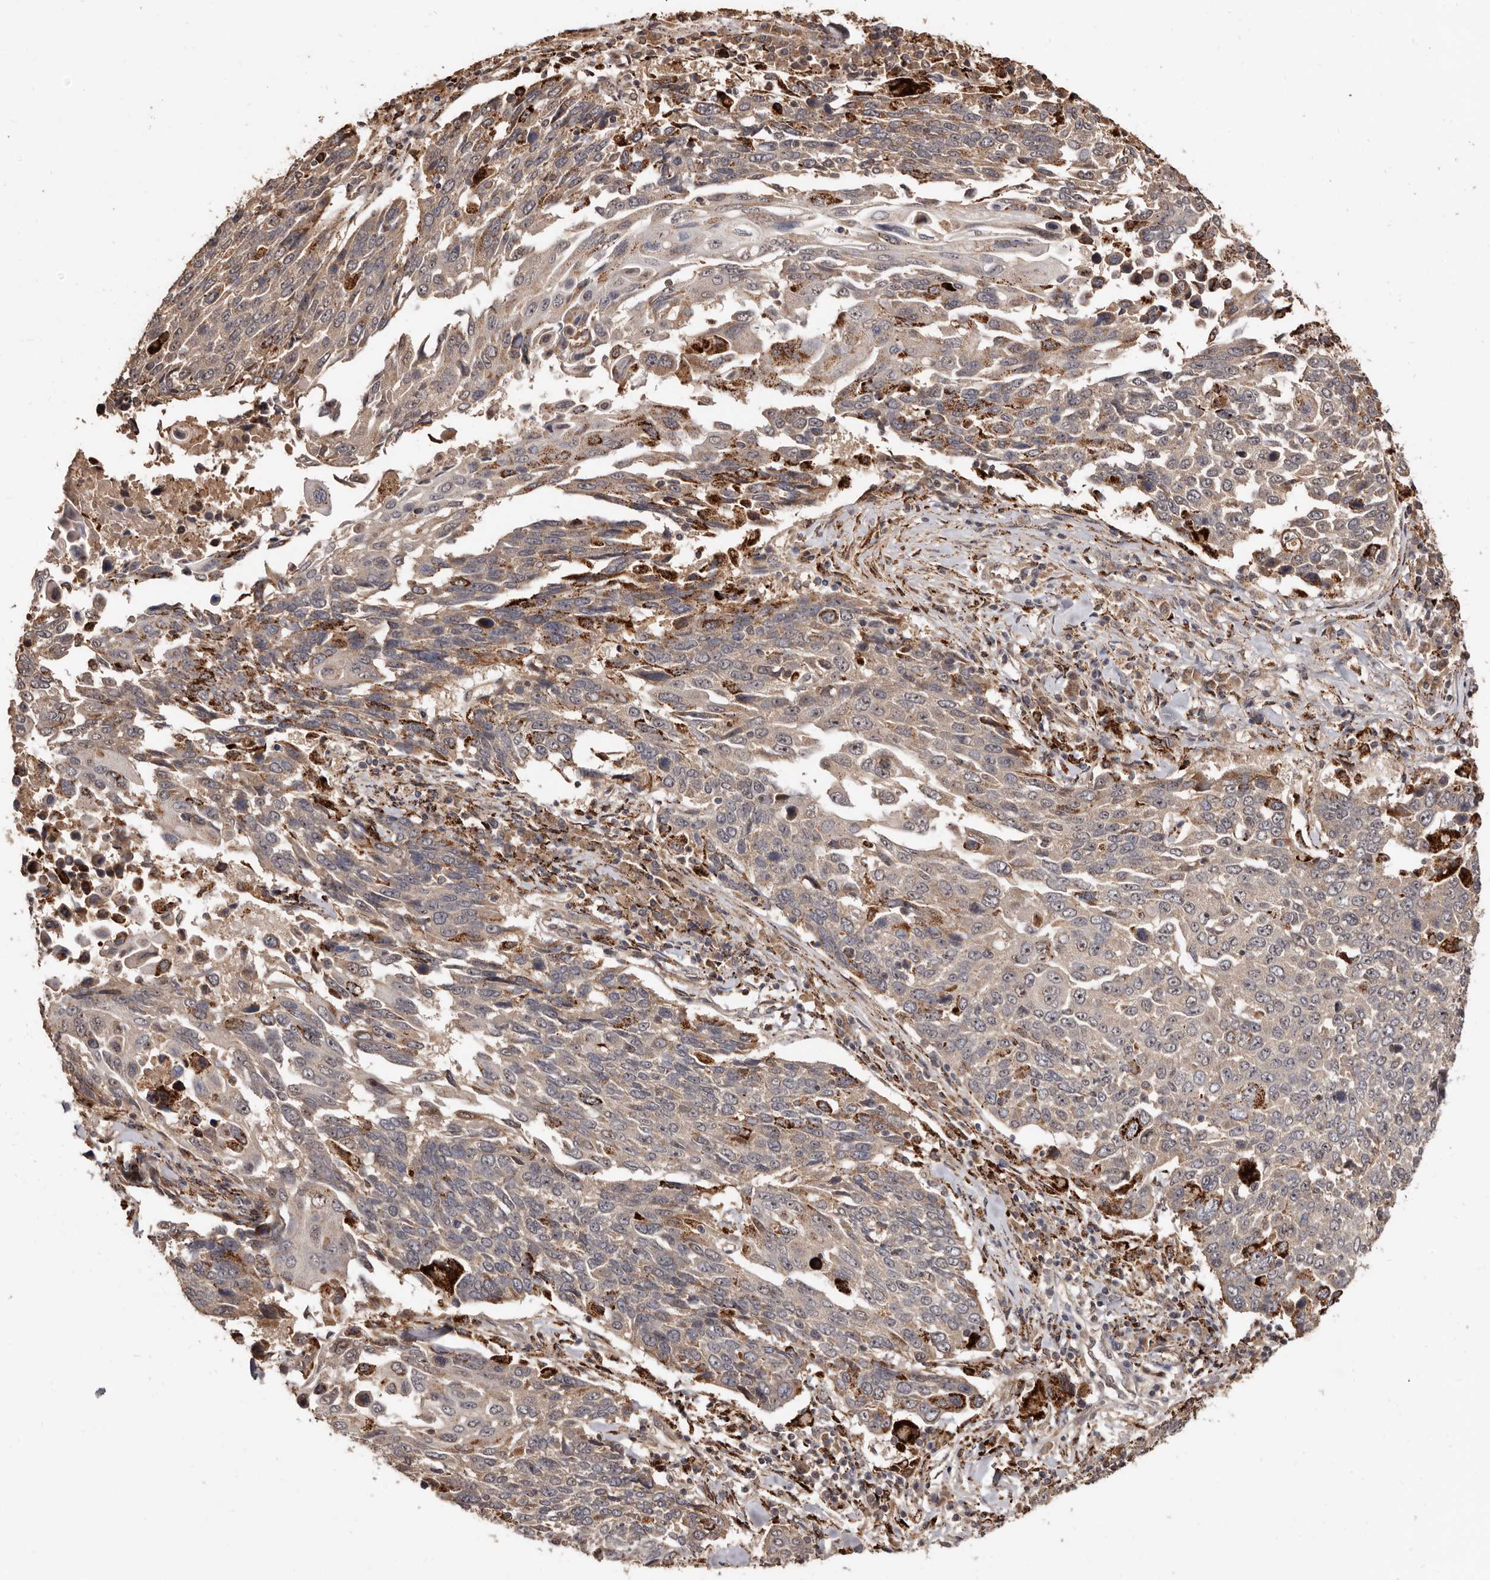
{"staining": {"intensity": "moderate", "quantity": "<25%", "location": "cytoplasmic/membranous"}, "tissue": "lung cancer", "cell_type": "Tumor cells", "image_type": "cancer", "snomed": [{"axis": "morphology", "description": "Squamous cell carcinoma, NOS"}, {"axis": "topography", "description": "Lung"}], "caption": "High-power microscopy captured an immunohistochemistry histopathology image of lung squamous cell carcinoma, revealing moderate cytoplasmic/membranous staining in about <25% of tumor cells.", "gene": "AKAP7", "patient": {"sex": "male", "age": 66}}